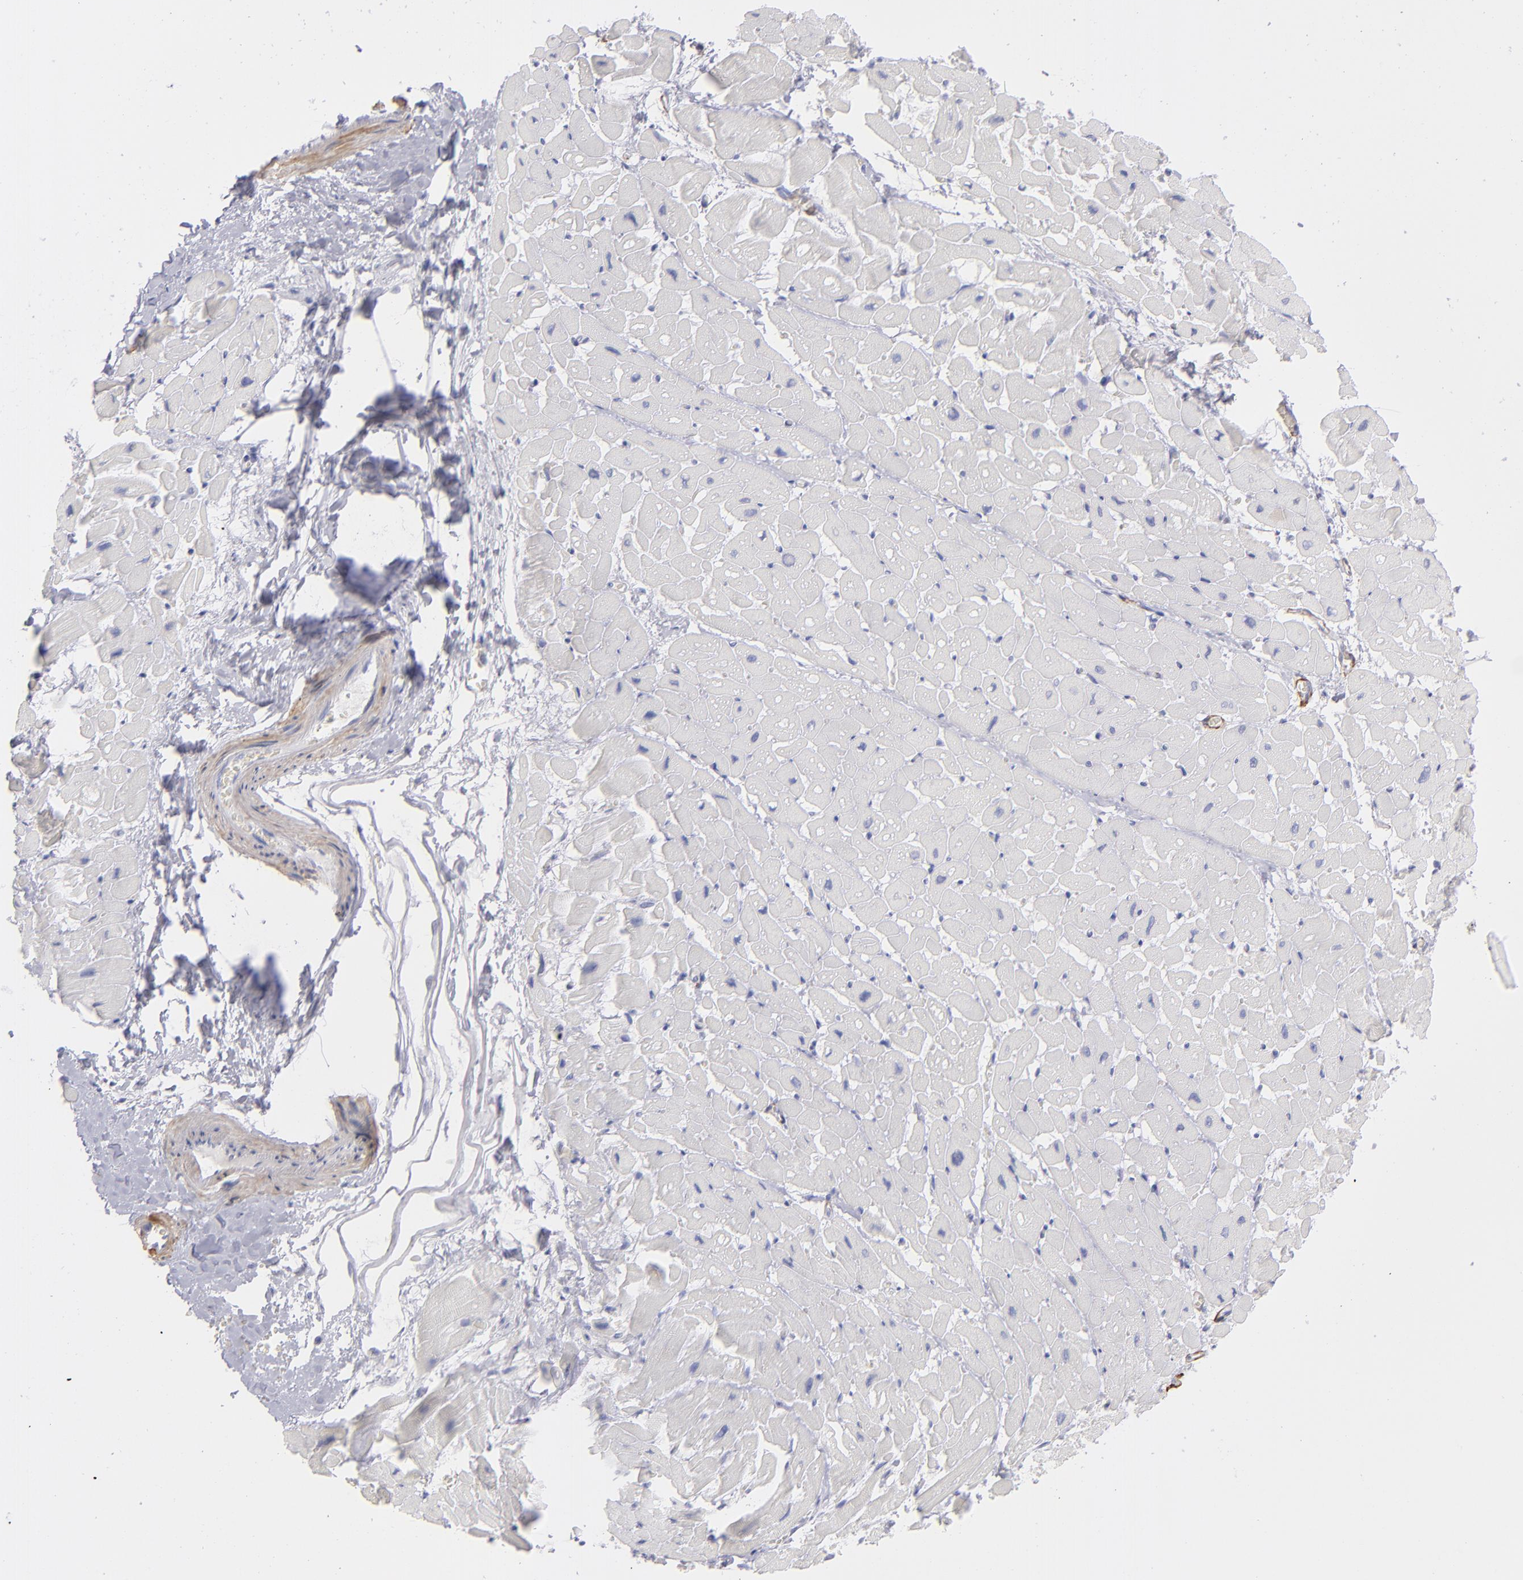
{"staining": {"intensity": "negative", "quantity": "none", "location": "none"}, "tissue": "heart muscle", "cell_type": "Cardiomyocytes", "image_type": "normal", "snomed": [{"axis": "morphology", "description": "Normal tissue, NOS"}, {"axis": "topography", "description": "Heart"}], "caption": "IHC image of unremarkable heart muscle: heart muscle stained with DAB (3,3'-diaminobenzidine) shows no significant protein positivity in cardiomyocytes. (Immunohistochemistry, brightfield microscopy, high magnification).", "gene": "MYH11", "patient": {"sex": "male", "age": 45}}